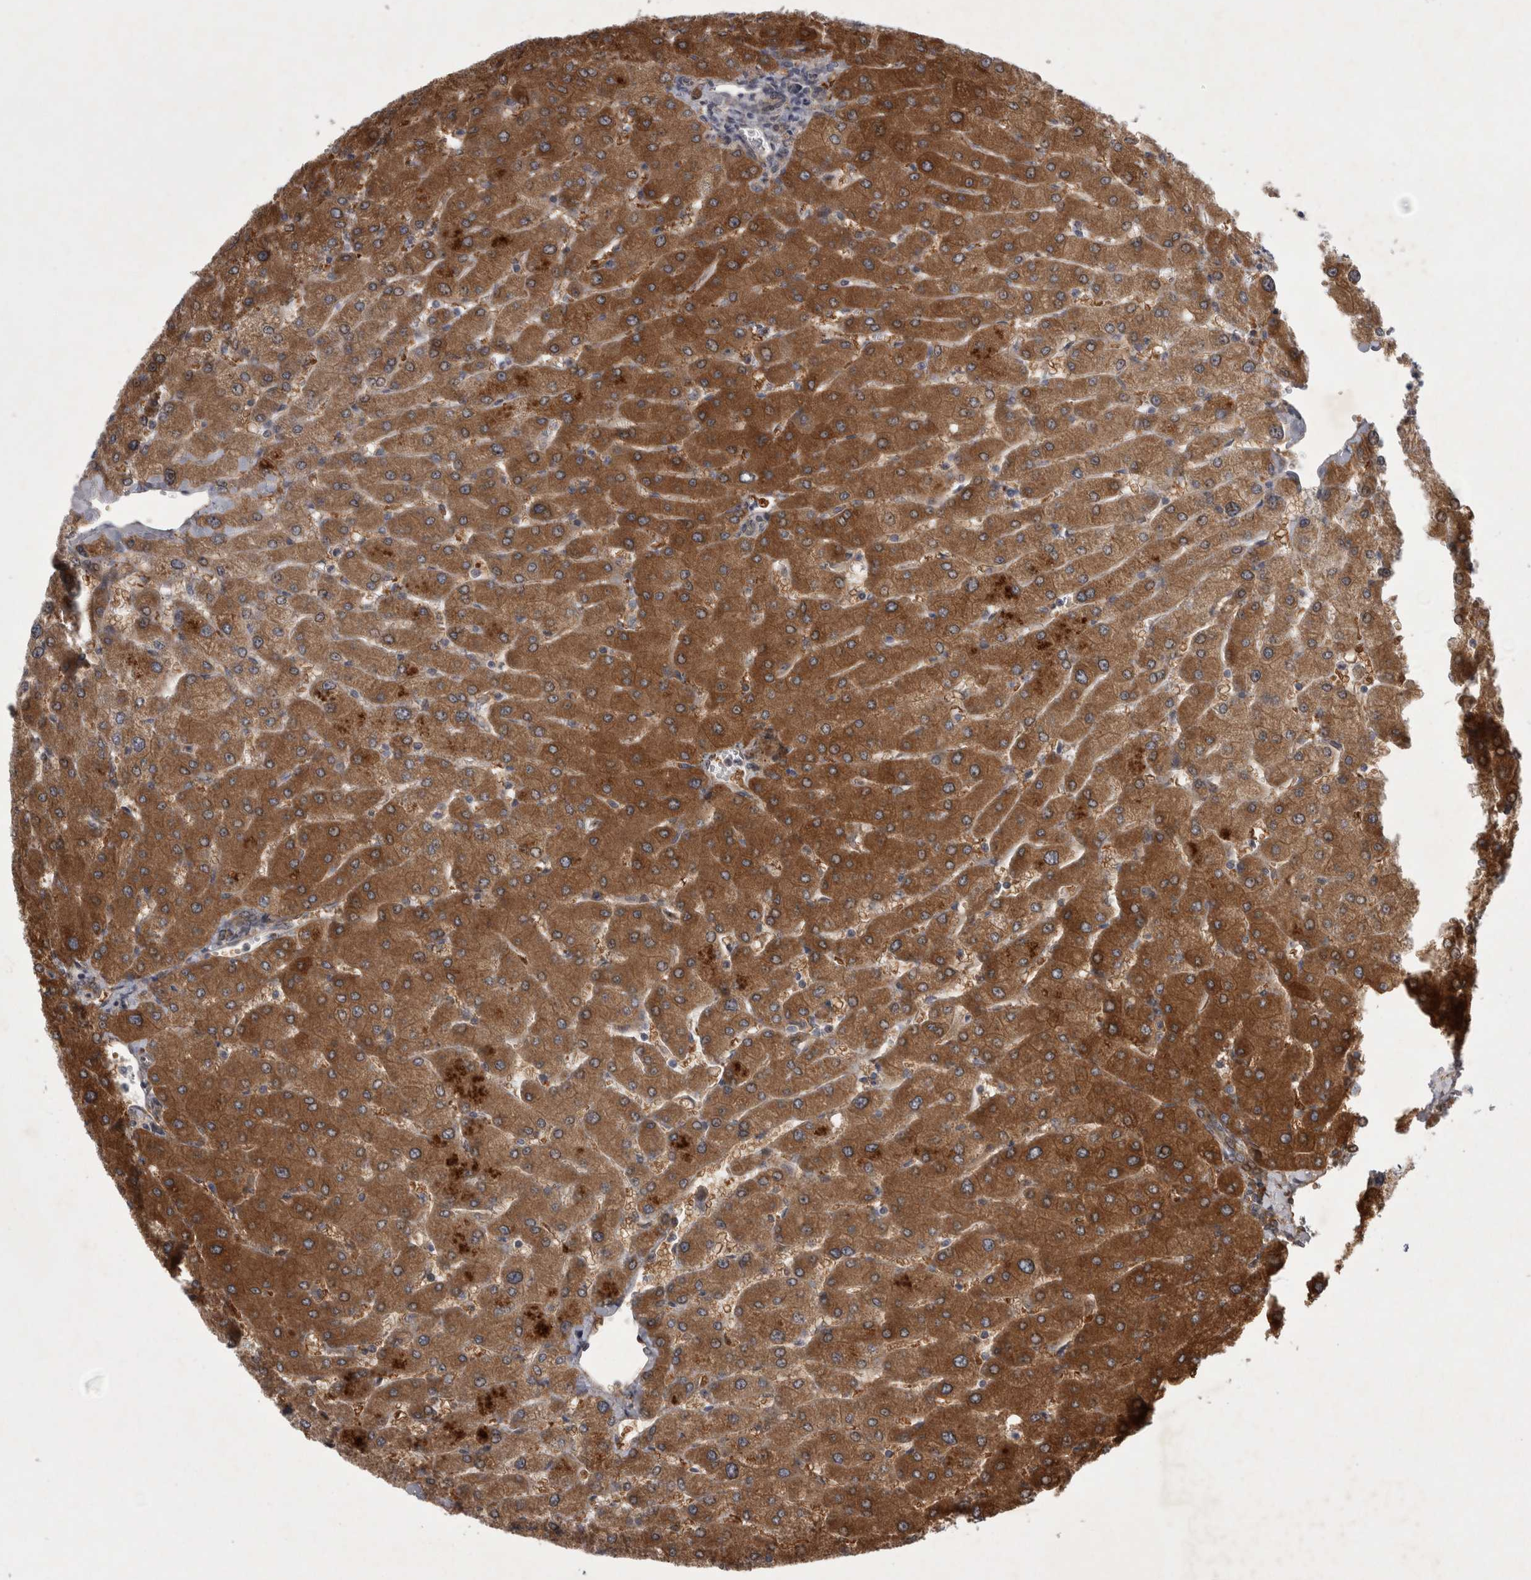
{"staining": {"intensity": "weak", "quantity": ">75%", "location": "cytoplasmic/membranous"}, "tissue": "liver", "cell_type": "Cholangiocytes", "image_type": "normal", "snomed": [{"axis": "morphology", "description": "Normal tissue, NOS"}, {"axis": "topography", "description": "Liver"}], "caption": "High-power microscopy captured an immunohistochemistry (IHC) photomicrograph of normal liver, revealing weak cytoplasmic/membranous staining in about >75% of cholangiocytes. (DAB (3,3'-diaminobenzidine) = brown stain, brightfield microscopy at high magnification).", "gene": "PARP11", "patient": {"sex": "male", "age": 55}}